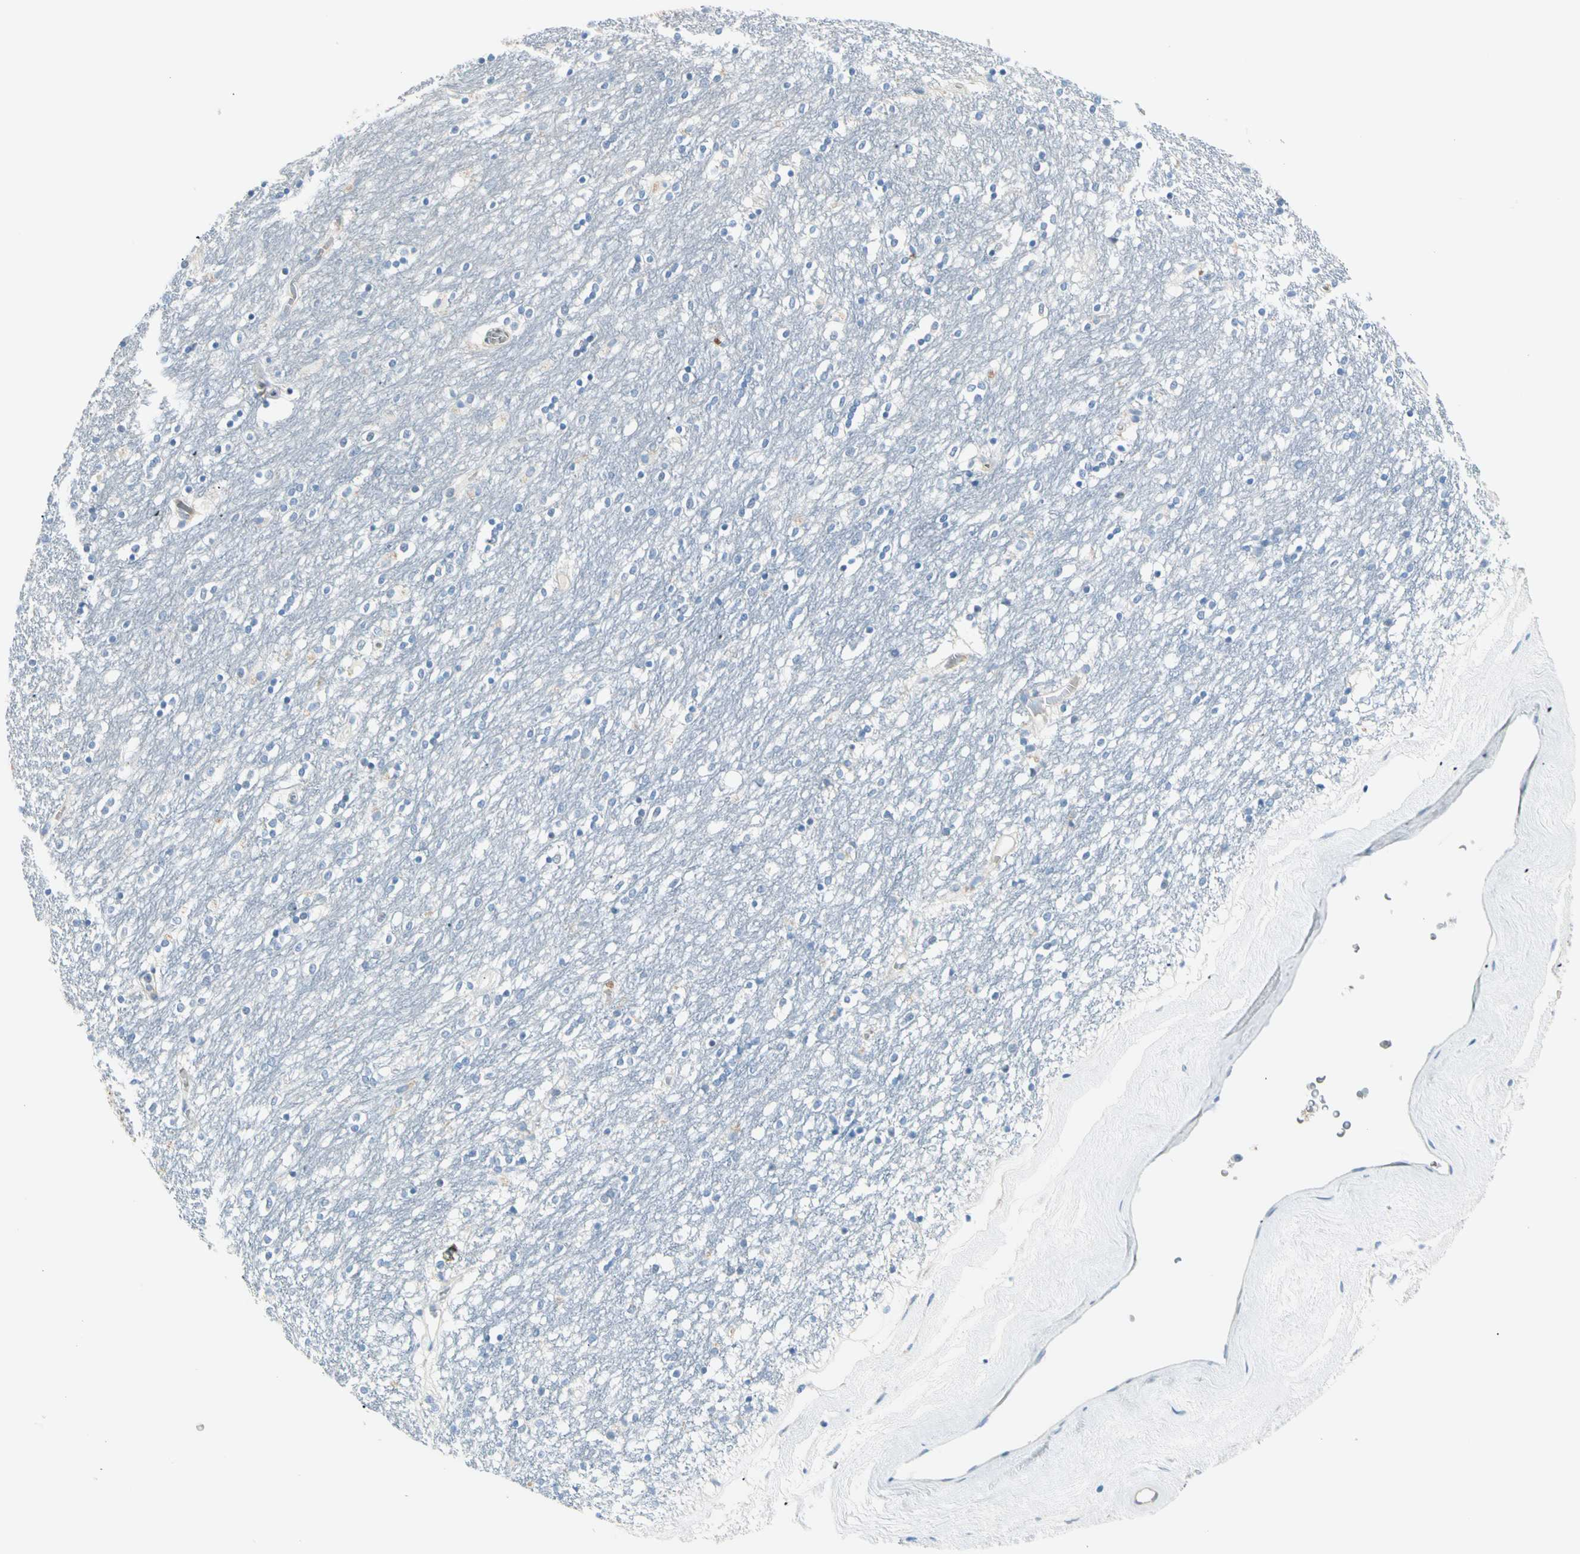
{"staining": {"intensity": "negative", "quantity": "none", "location": "none"}, "tissue": "caudate", "cell_type": "Glial cells", "image_type": "normal", "snomed": [{"axis": "morphology", "description": "Normal tissue, NOS"}, {"axis": "topography", "description": "Lateral ventricle wall"}], "caption": "Glial cells show no significant protein expression in normal caudate.", "gene": "CA1", "patient": {"sex": "female", "age": 54}}